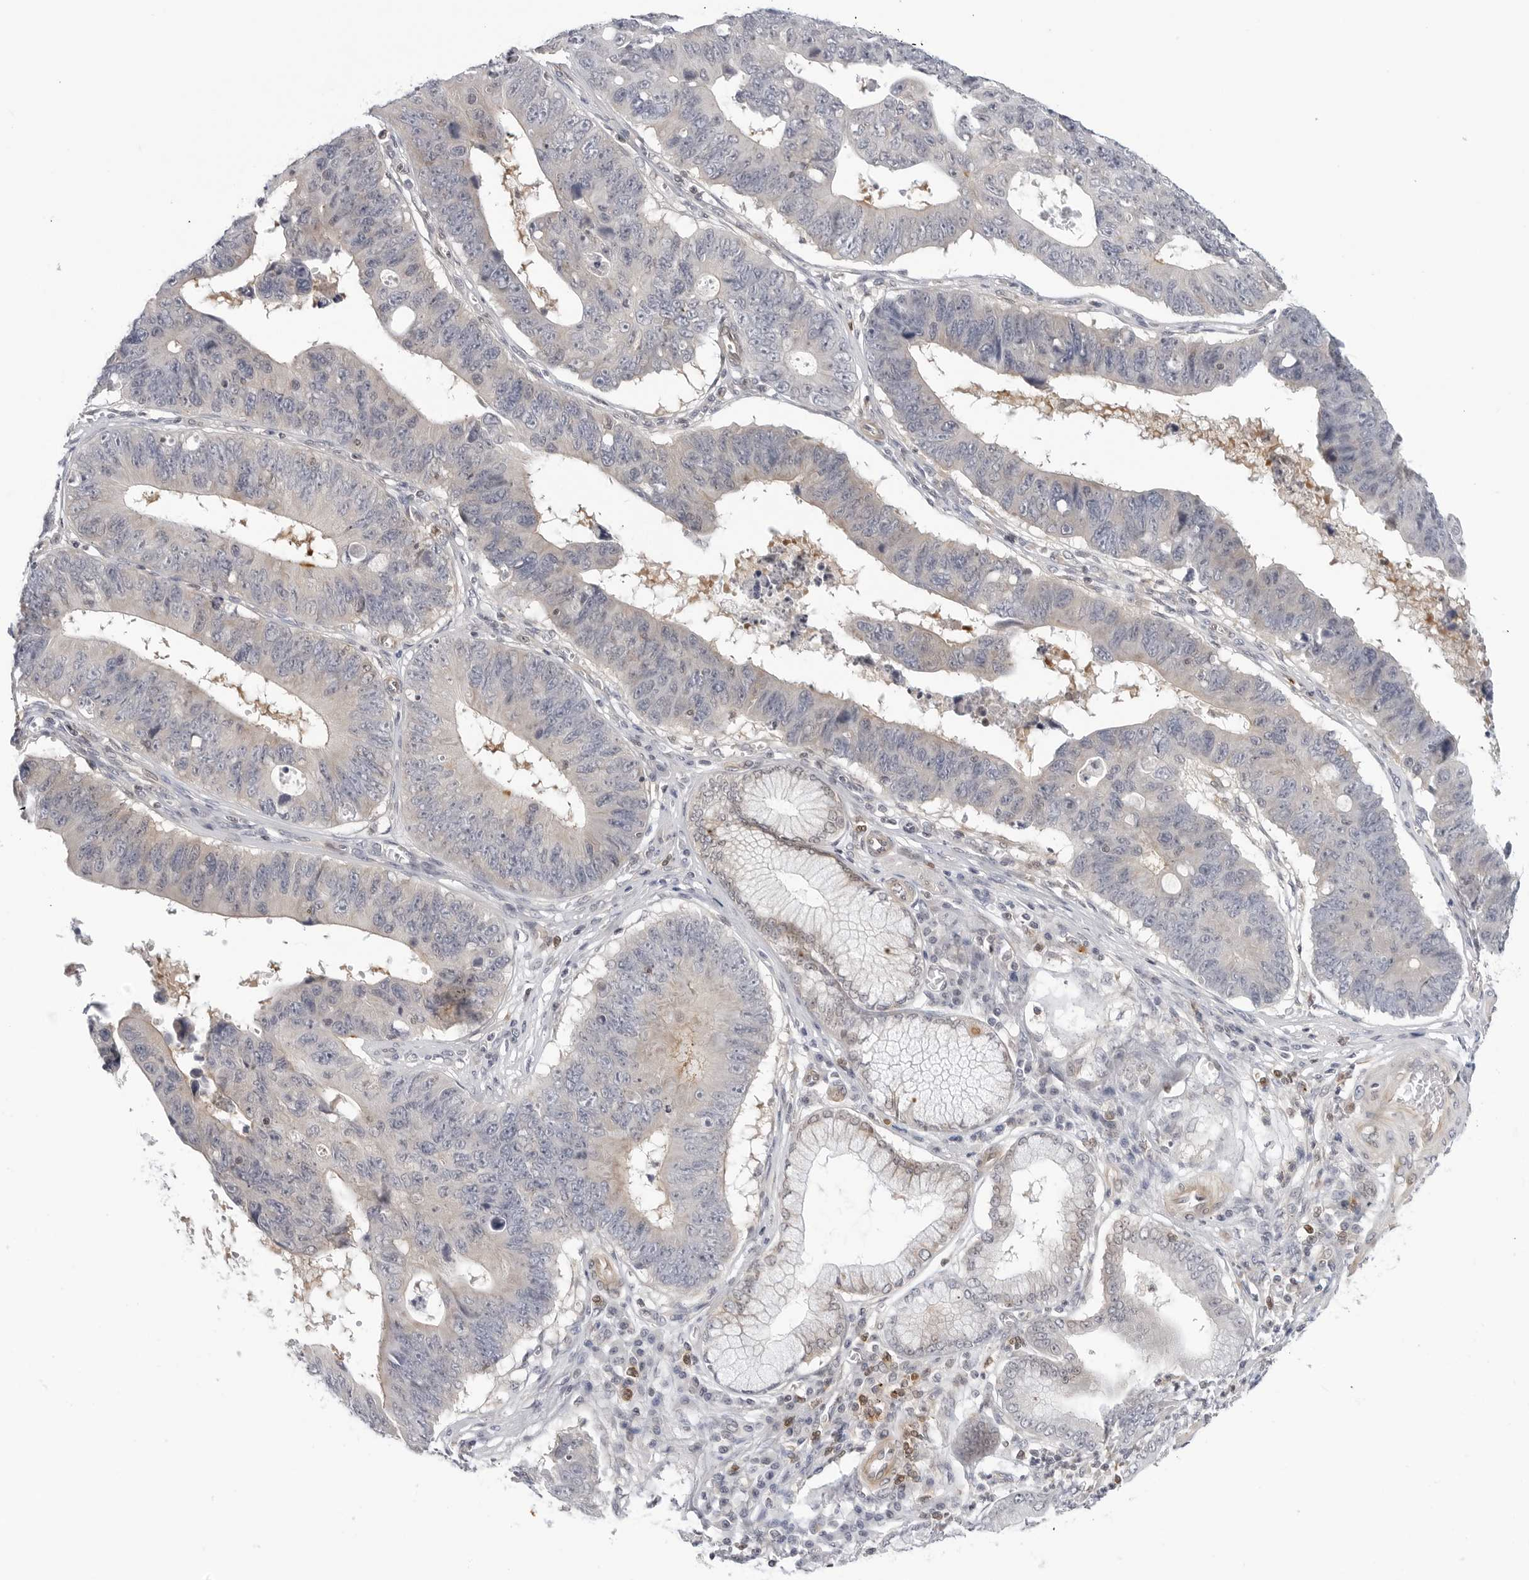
{"staining": {"intensity": "negative", "quantity": "none", "location": "none"}, "tissue": "stomach cancer", "cell_type": "Tumor cells", "image_type": "cancer", "snomed": [{"axis": "morphology", "description": "Adenocarcinoma, NOS"}, {"axis": "topography", "description": "Stomach"}], "caption": "An image of stomach adenocarcinoma stained for a protein shows no brown staining in tumor cells.", "gene": "STXBP3", "patient": {"sex": "male", "age": 59}}